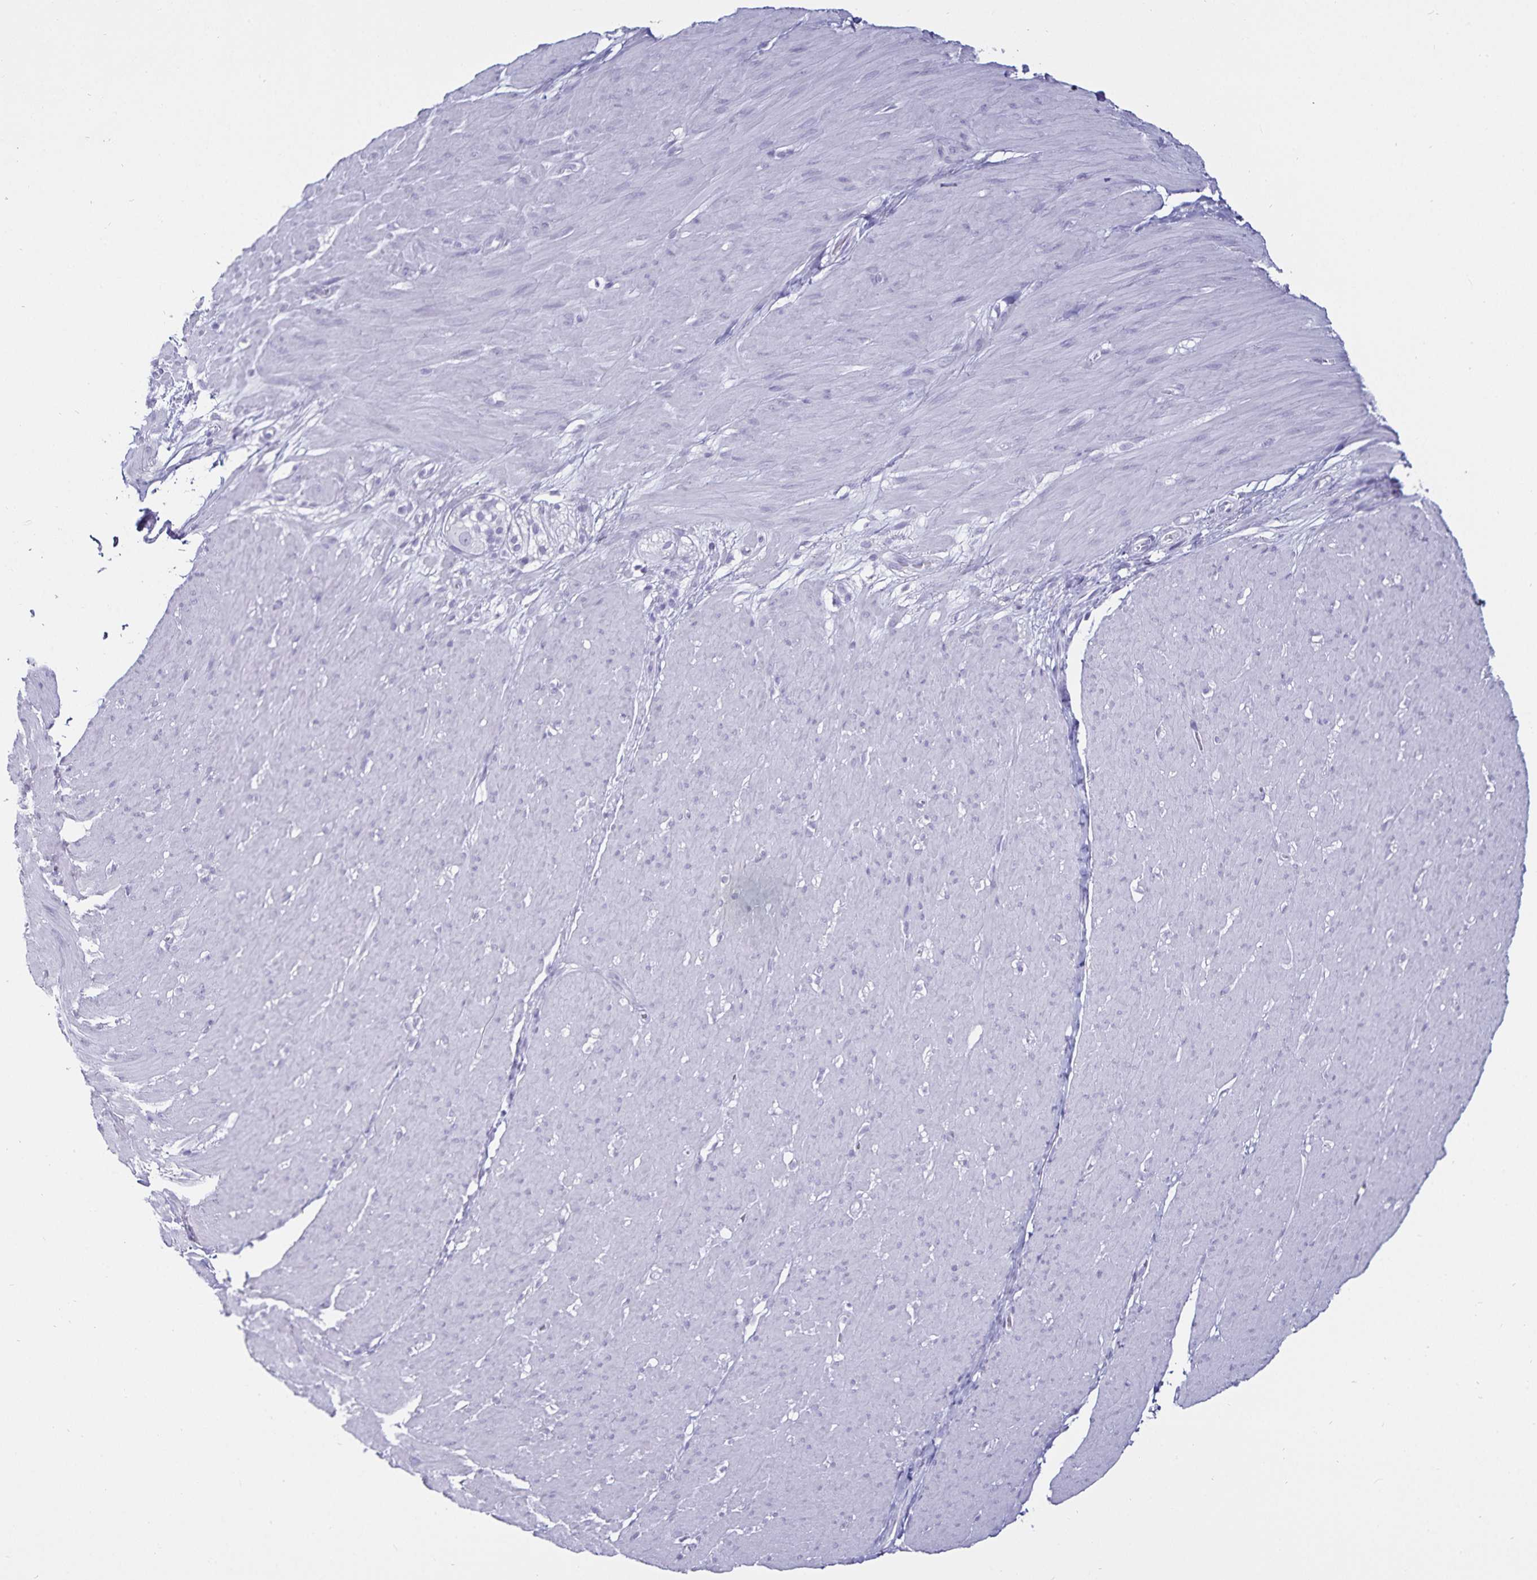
{"staining": {"intensity": "negative", "quantity": "none", "location": "none"}, "tissue": "smooth muscle", "cell_type": "Smooth muscle cells", "image_type": "normal", "snomed": [{"axis": "morphology", "description": "Normal tissue, NOS"}, {"axis": "topography", "description": "Smooth muscle"}, {"axis": "topography", "description": "Rectum"}], "caption": "This is a micrograph of immunohistochemistry (IHC) staining of unremarkable smooth muscle, which shows no staining in smooth muscle cells.", "gene": "DEFA6", "patient": {"sex": "male", "age": 53}}